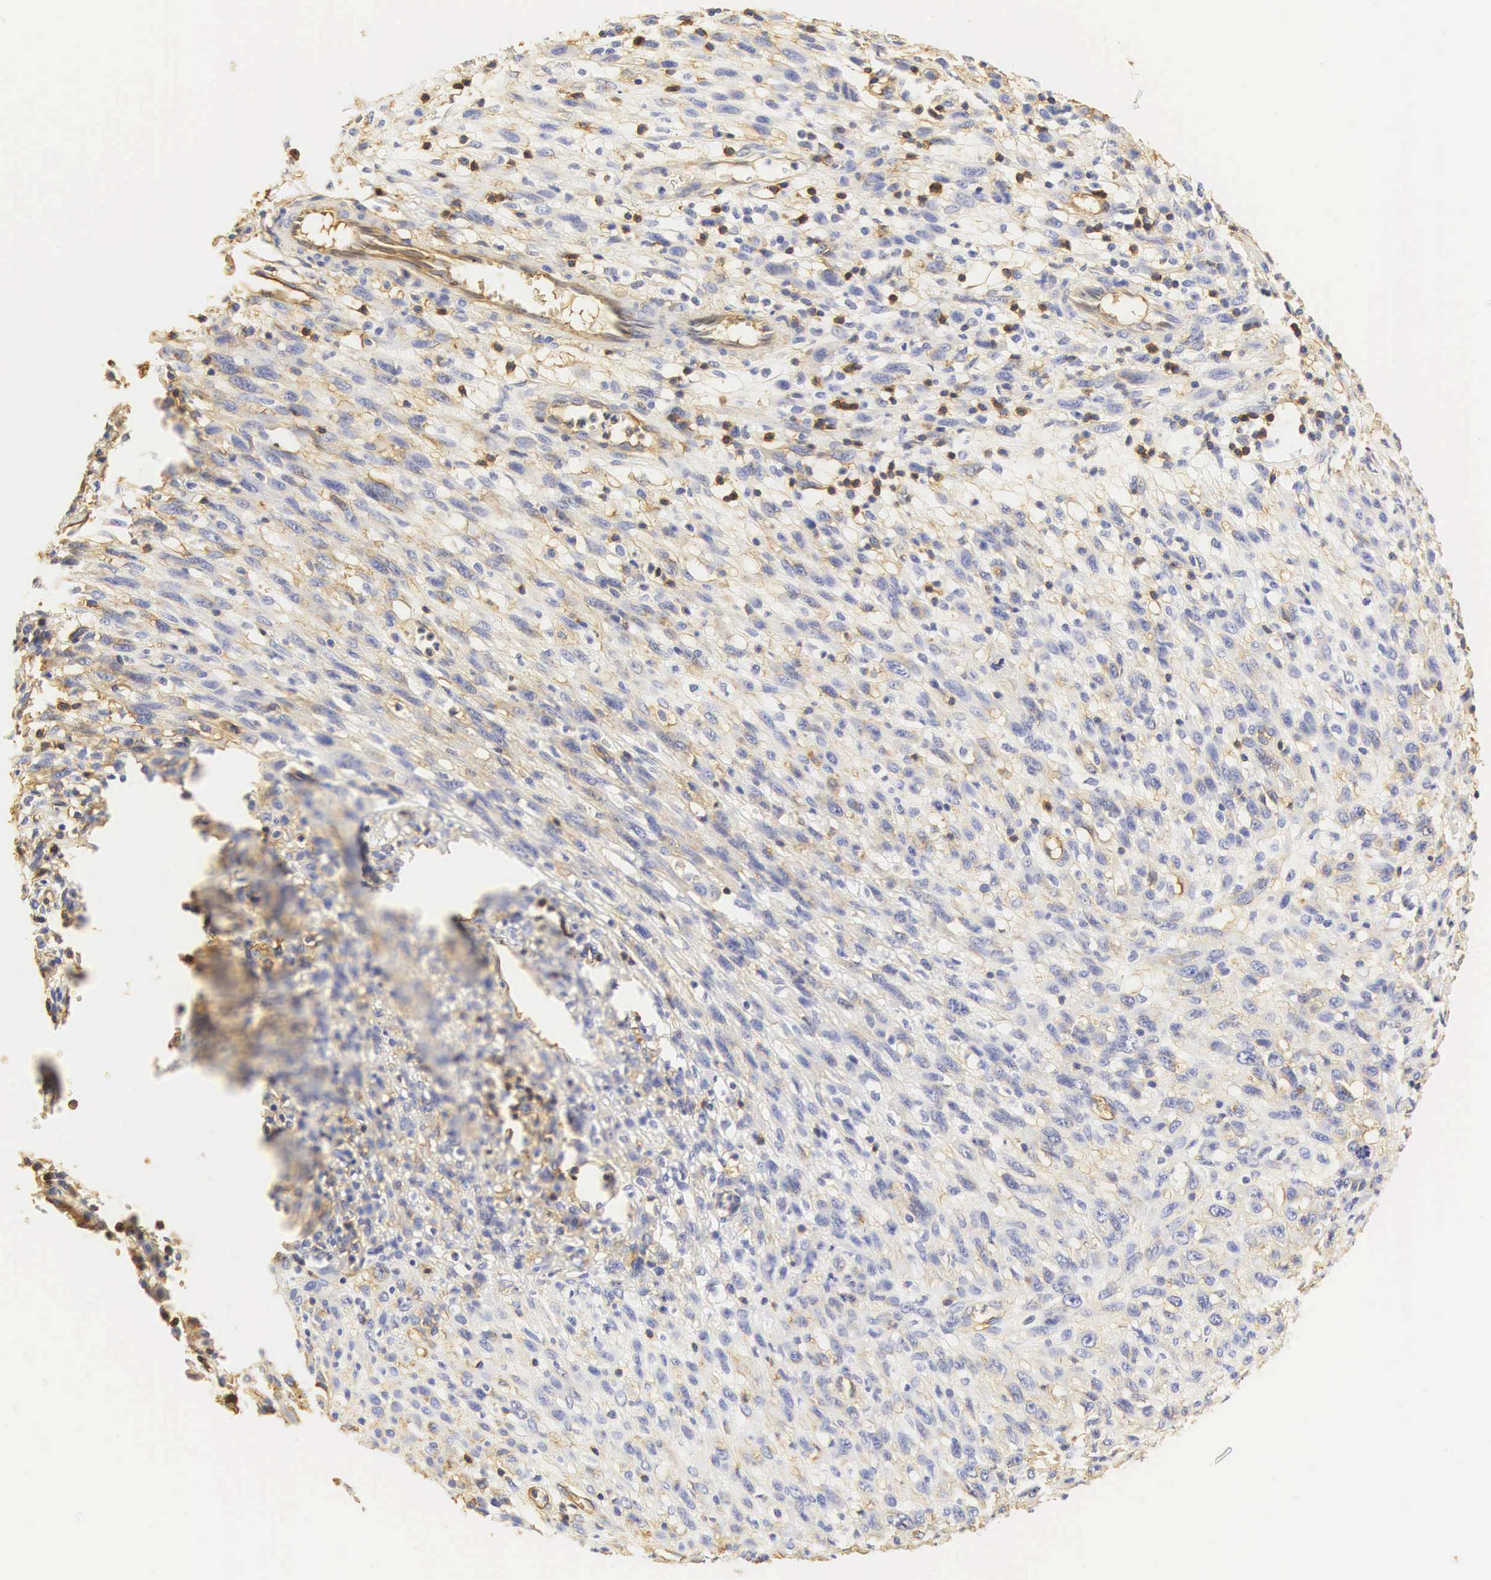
{"staining": {"intensity": "weak", "quantity": "25%-75%", "location": "cytoplasmic/membranous"}, "tissue": "melanoma", "cell_type": "Tumor cells", "image_type": "cancer", "snomed": [{"axis": "morphology", "description": "Malignant melanoma, NOS"}, {"axis": "topography", "description": "Skin"}], "caption": "Protein staining of malignant melanoma tissue demonstrates weak cytoplasmic/membranous positivity in about 25%-75% of tumor cells. The protein of interest is shown in brown color, while the nuclei are stained blue.", "gene": "CD99", "patient": {"sex": "male", "age": 51}}